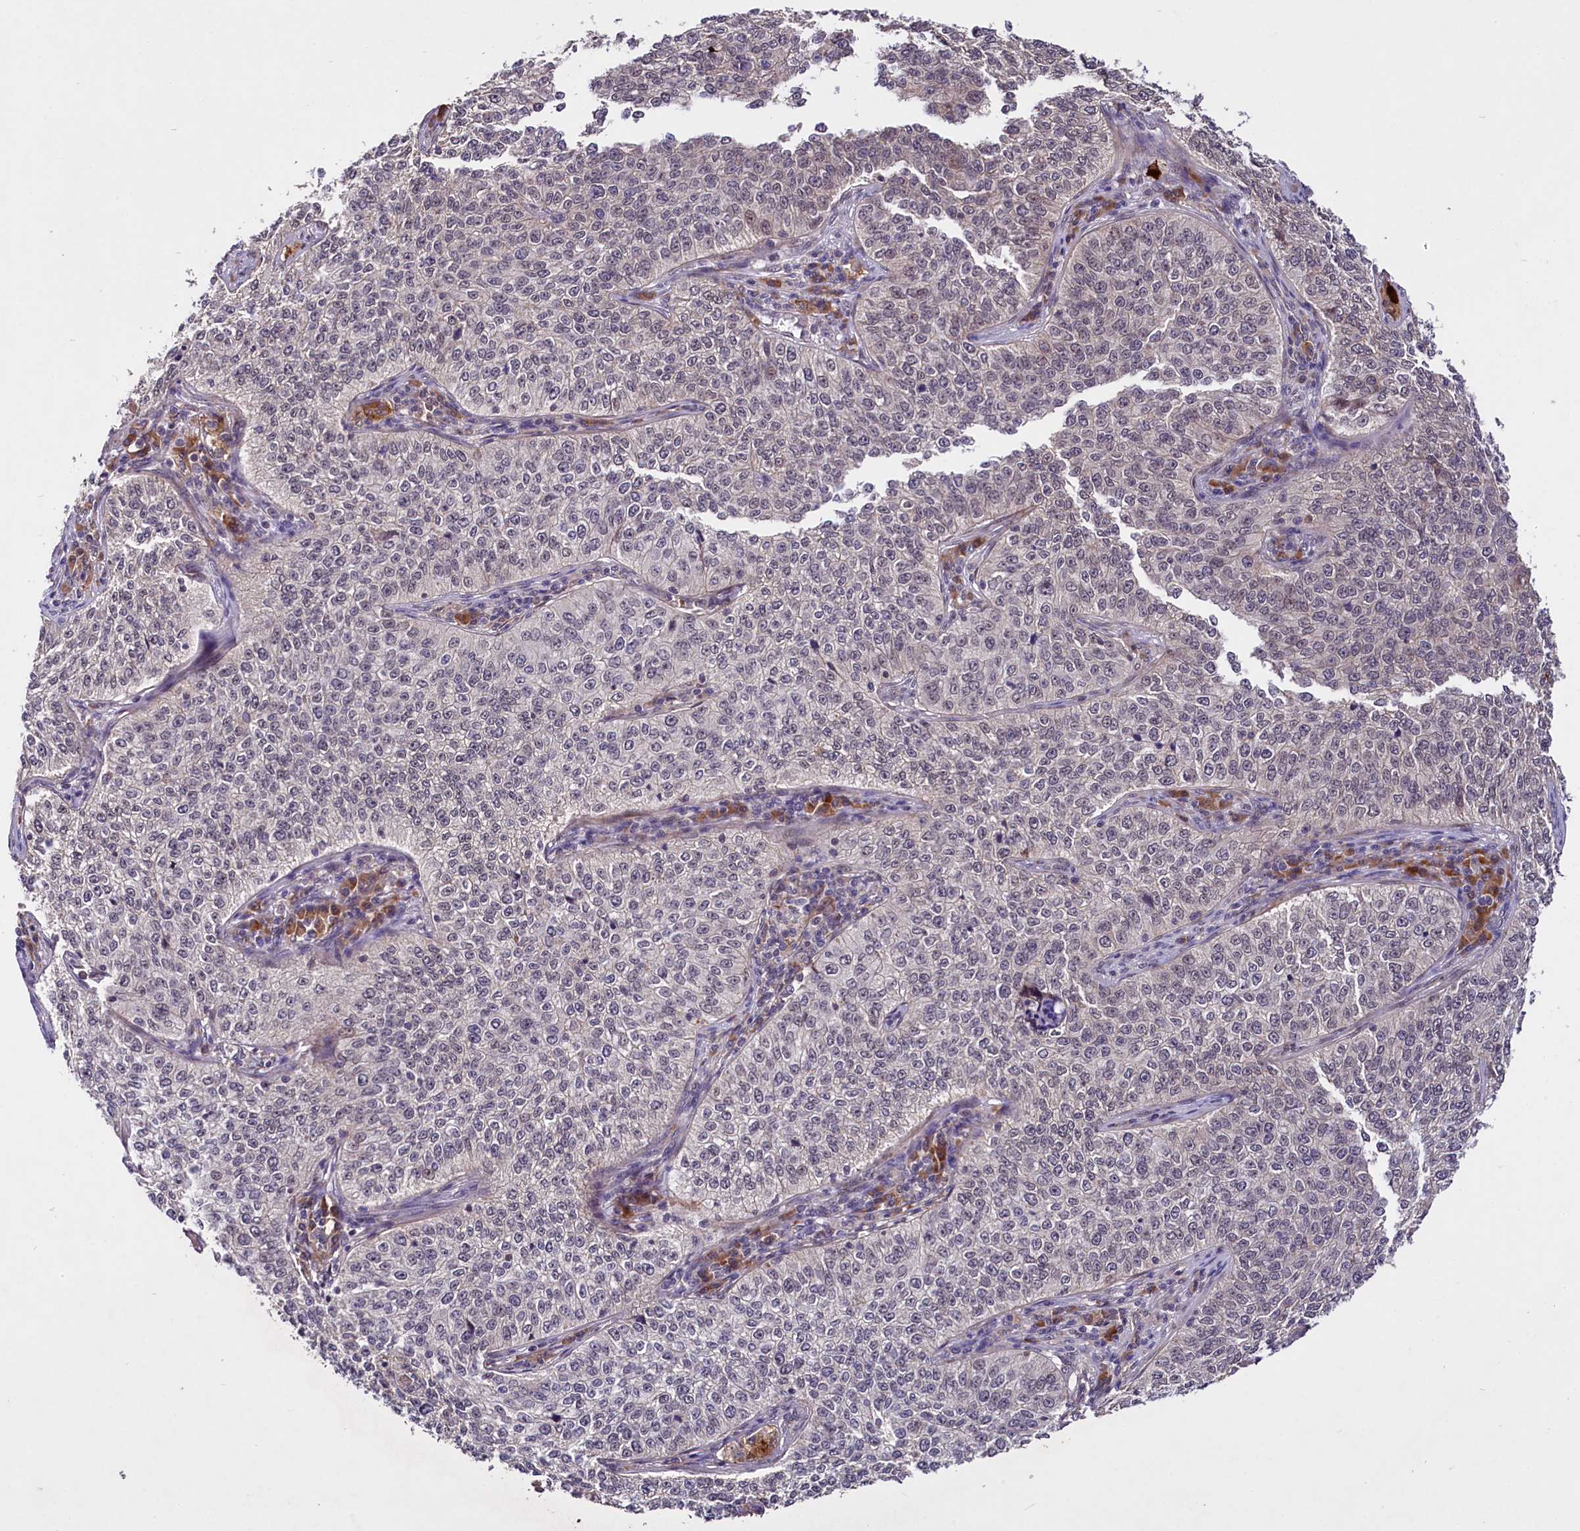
{"staining": {"intensity": "negative", "quantity": "none", "location": "none"}, "tissue": "cervical cancer", "cell_type": "Tumor cells", "image_type": "cancer", "snomed": [{"axis": "morphology", "description": "Squamous cell carcinoma, NOS"}, {"axis": "topography", "description": "Cervix"}], "caption": "IHC image of neoplastic tissue: human squamous cell carcinoma (cervical) stained with DAB (3,3'-diaminobenzidine) exhibits no significant protein staining in tumor cells. The staining is performed using DAB brown chromogen with nuclei counter-stained in using hematoxylin.", "gene": "UBE3A", "patient": {"sex": "female", "age": 35}}